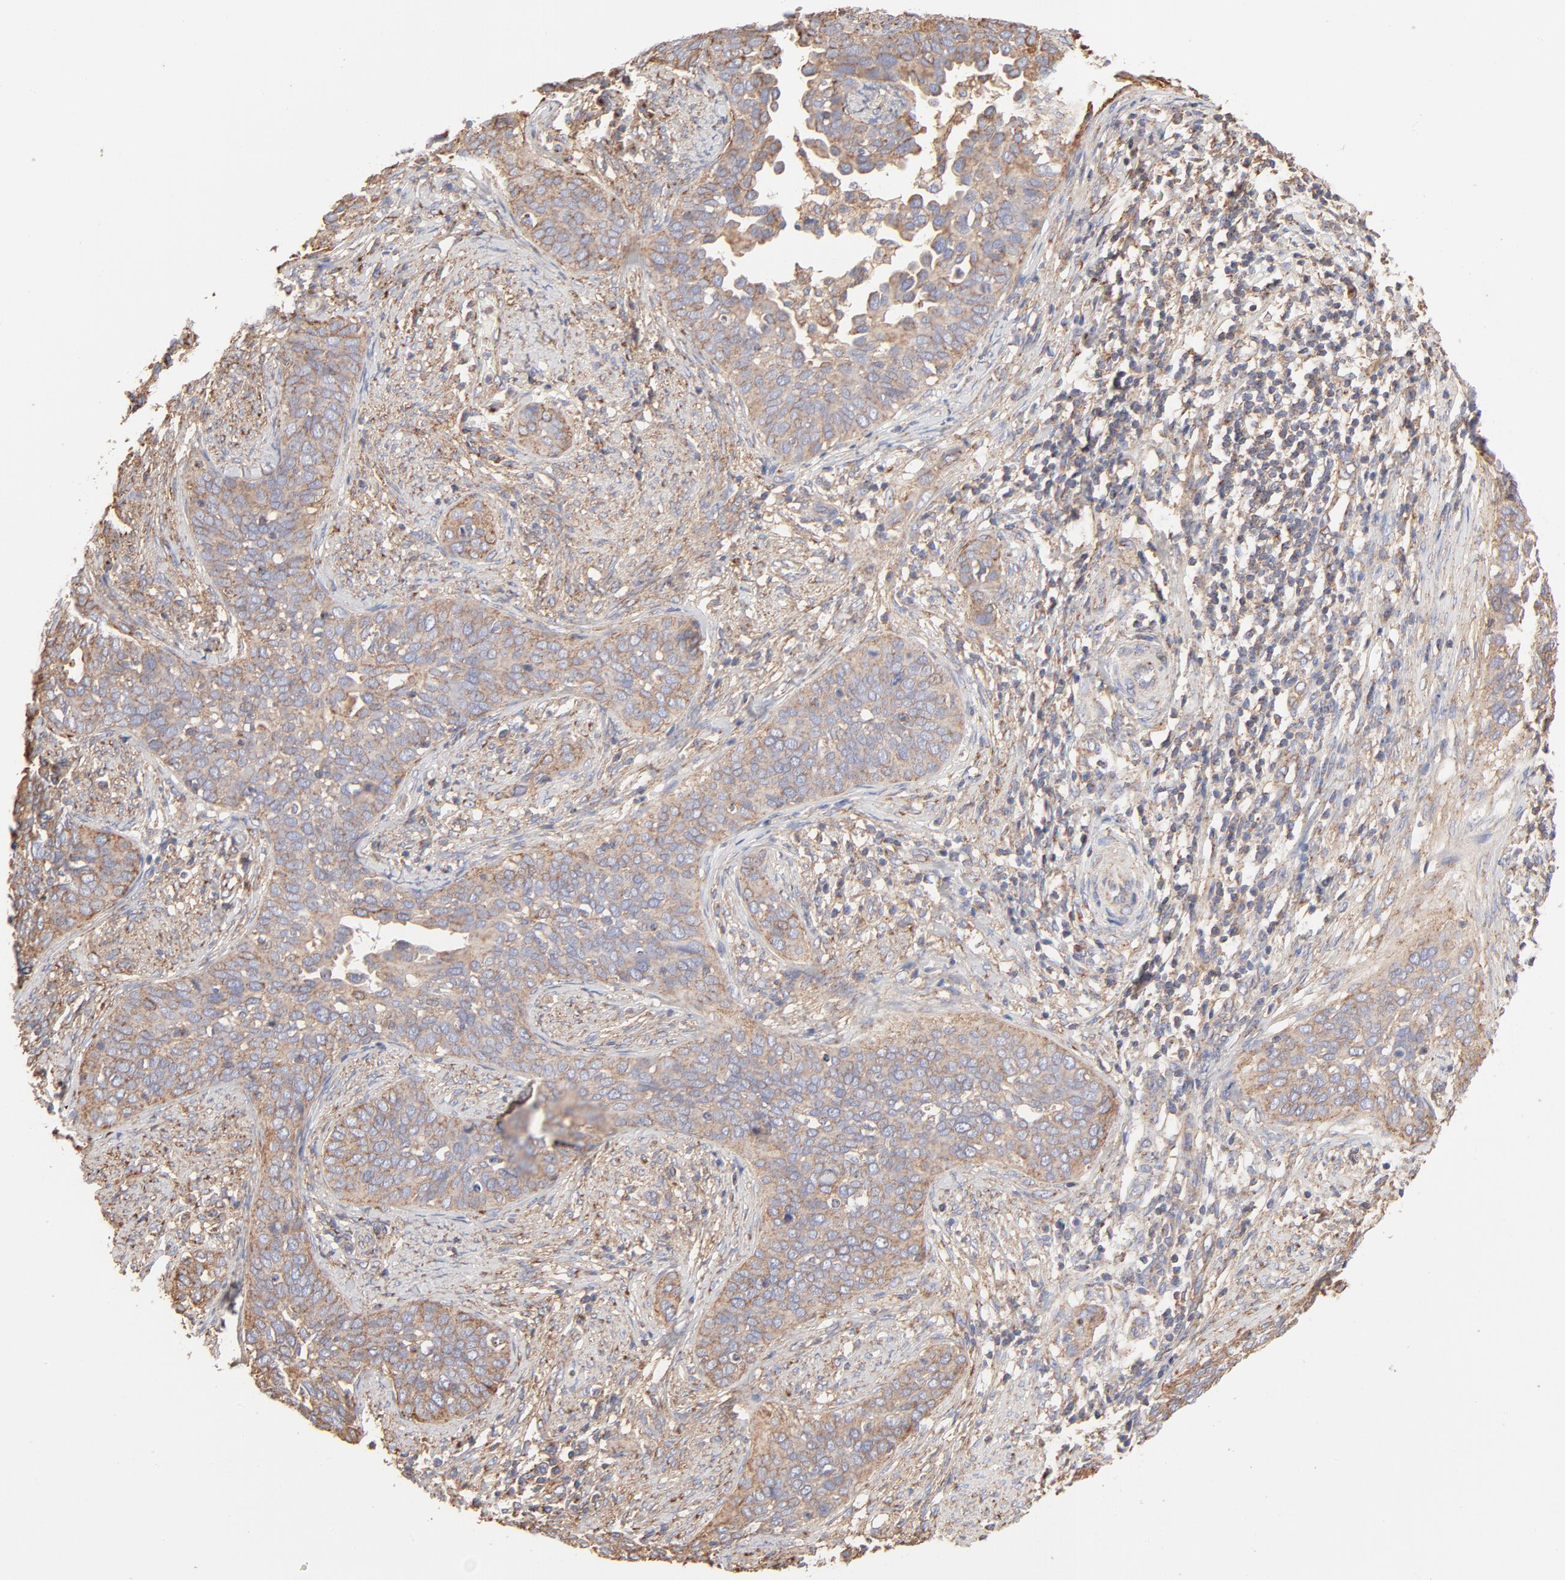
{"staining": {"intensity": "moderate", "quantity": ">75%", "location": "cytoplasmic/membranous"}, "tissue": "cervical cancer", "cell_type": "Tumor cells", "image_type": "cancer", "snomed": [{"axis": "morphology", "description": "Squamous cell carcinoma, NOS"}, {"axis": "topography", "description": "Cervix"}], "caption": "Cervical squamous cell carcinoma stained for a protein (brown) demonstrates moderate cytoplasmic/membranous positive expression in approximately >75% of tumor cells.", "gene": "CLTB", "patient": {"sex": "female", "age": 31}}